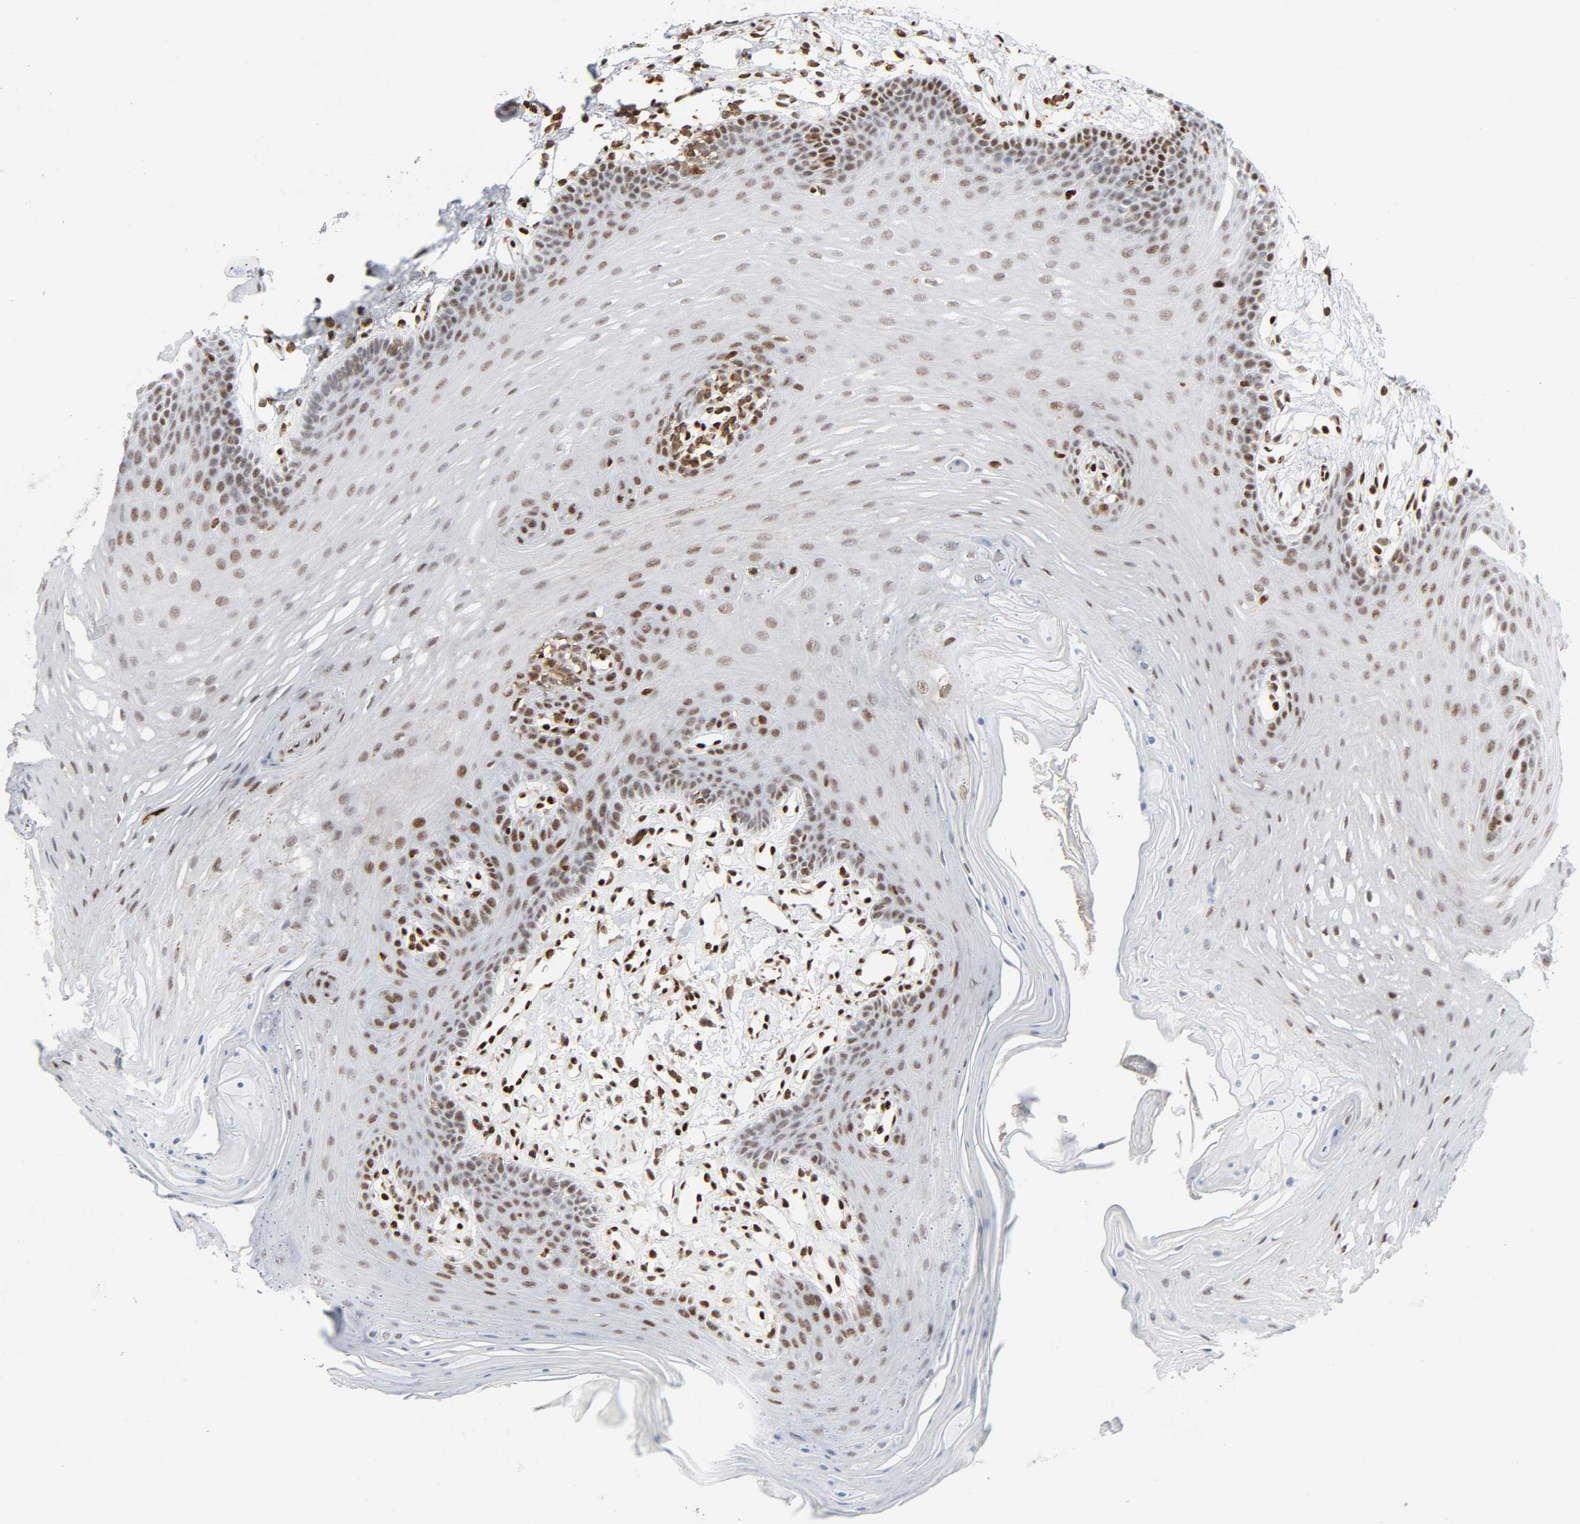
{"staining": {"intensity": "moderate", "quantity": "25%-75%", "location": "nuclear"}, "tissue": "oral mucosa", "cell_type": "Squamous epithelial cells", "image_type": "normal", "snomed": [{"axis": "morphology", "description": "Normal tissue, NOS"}, {"axis": "topography", "description": "Oral tissue"}], "caption": "A micrograph of human oral mucosa stained for a protein demonstrates moderate nuclear brown staining in squamous epithelial cells.", "gene": "WAS", "patient": {"sex": "male", "age": 62}}